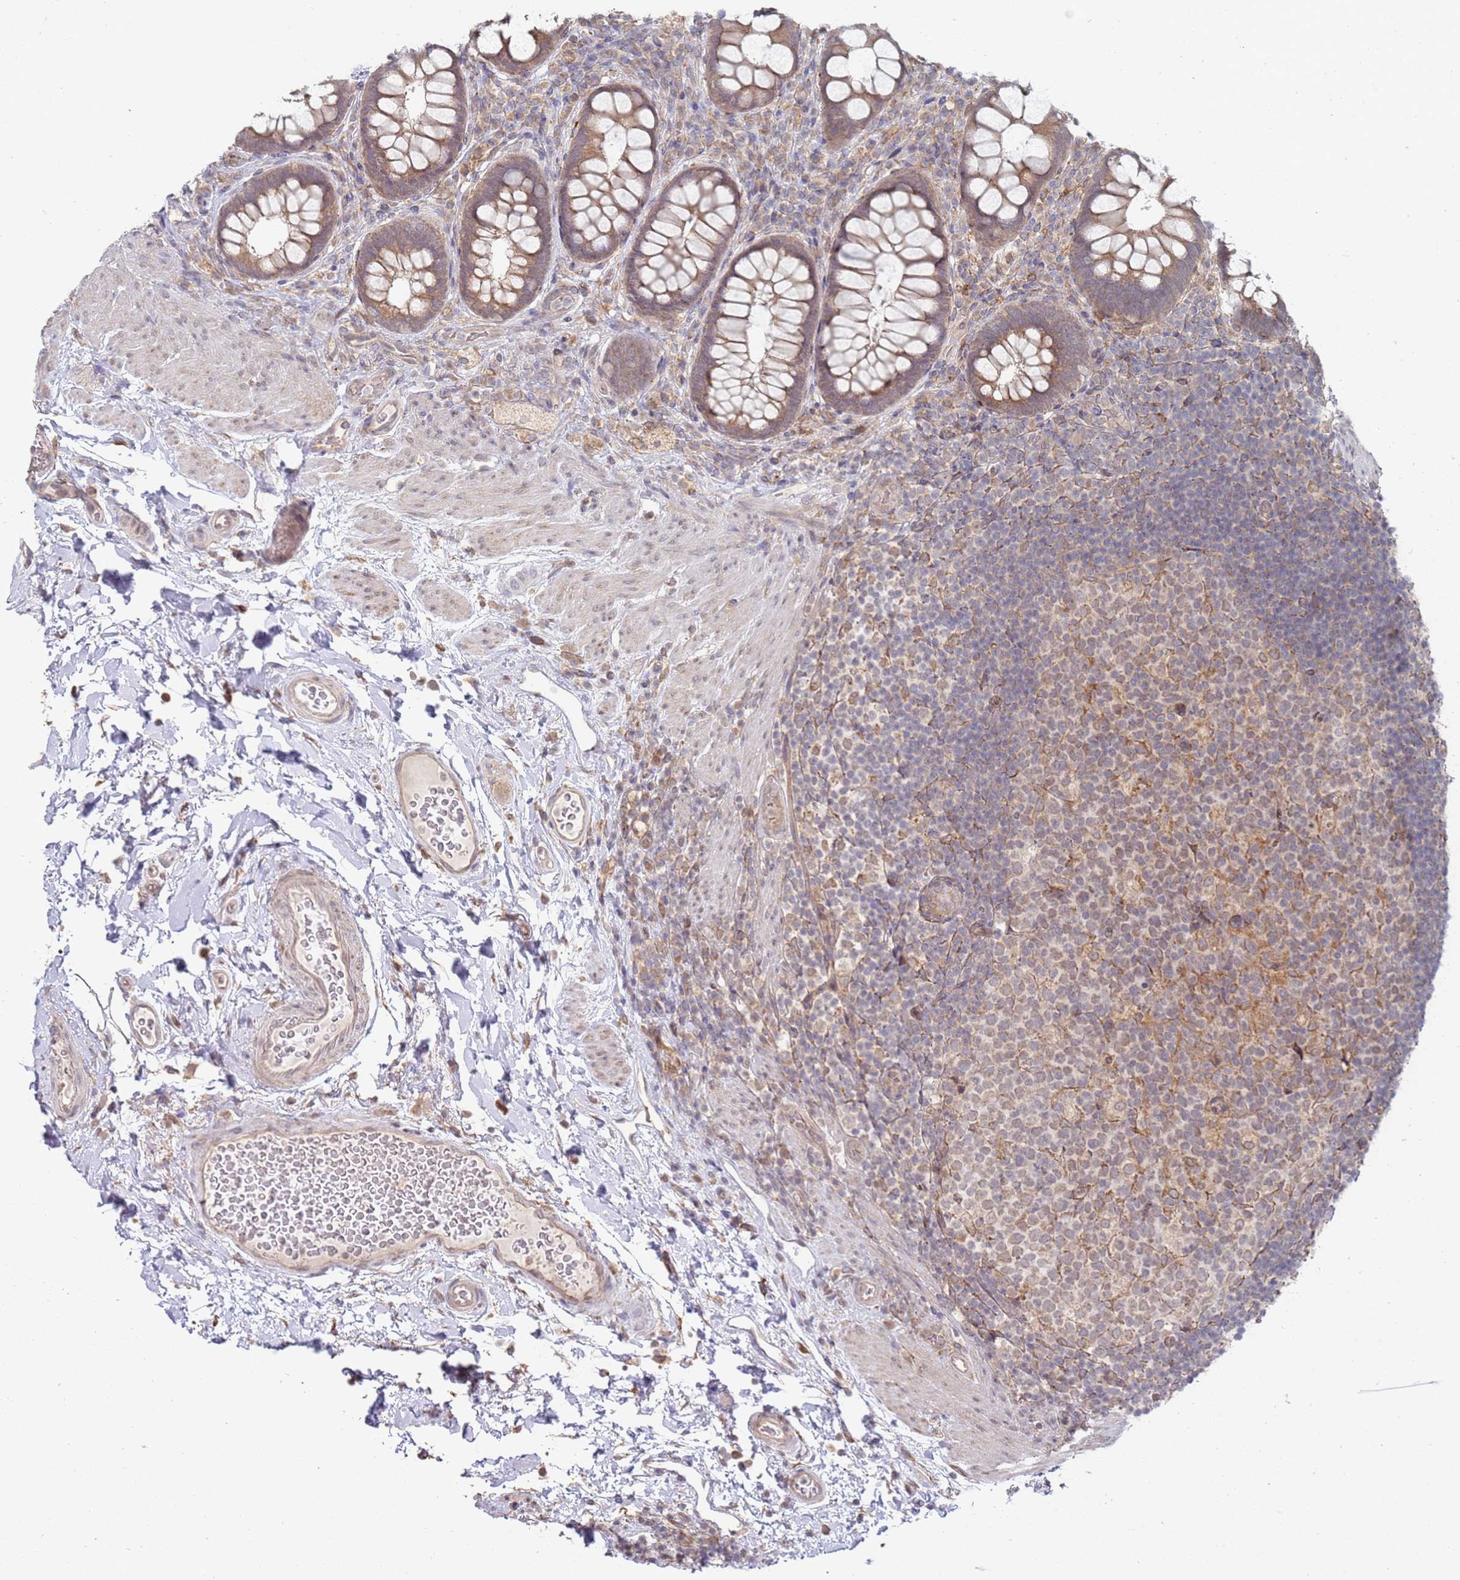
{"staining": {"intensity": "moderate", "quantity": ">75%", "location": "cytoplasmic/membranous"}, "tissue": "rectum", "cell_type": "Glandular cells", "image_type": "normal", "snomed": [{"axis": "morphology", "description": "Normal tissue, NOS"}, {"axis": "topography", "description": "Rectum"}, {"axis": "topography", "description": "Peripheral nerve tissue"}], "caption": "Protein analysis of normal rectum exhibits moderate cytoplasmic/membranous staining in about >75% of glandular cells. The staining was performed using DAB to visualize the protein expression in brown, while the nuclei were stained in blue with hematoxylin (Magnification: 20x).", "gene": "VRK2", "patient": {"sex": "female", "age": 69}}